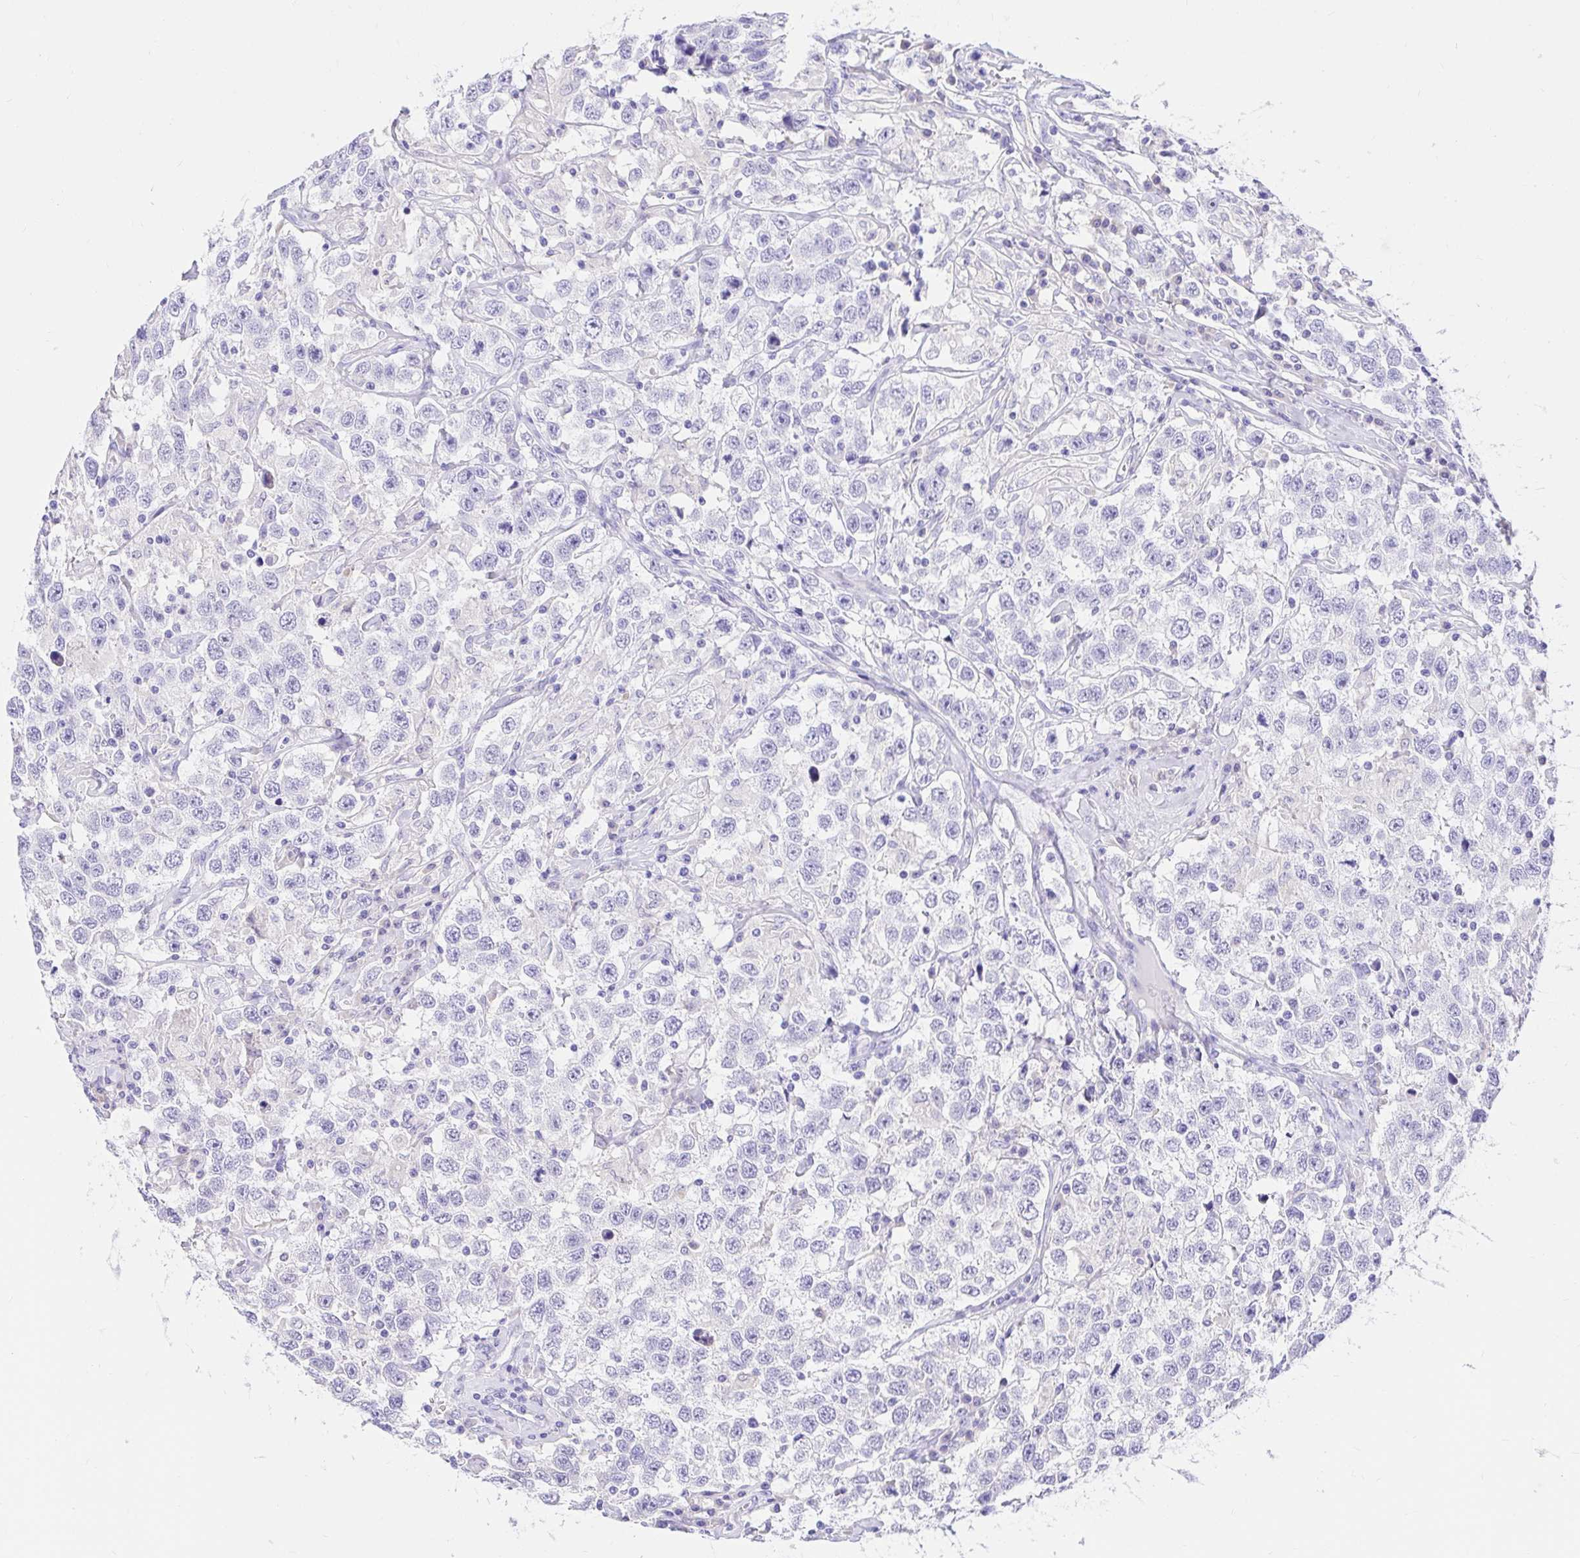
{"staining": {"intensity": "negative", "quantity": "none", "location": "none"}, "tissue": "testis cancer", "cell_type": "Tumor cells", "image_type": "cancer", "snomed": [{"axis": "morphology", "description": "Seminoma, NOS"}, {"axis": "topography", "description": "Testis"}], "caption": "Immunohistochemistry (IHC) micrograph of neoplastic tissue: human testis cancer (seminoma) stained with DAB reveals no significant protein expression in tumor cells.", "gene": "BACE2", "patient": {"sex": "male", "age": 41}}